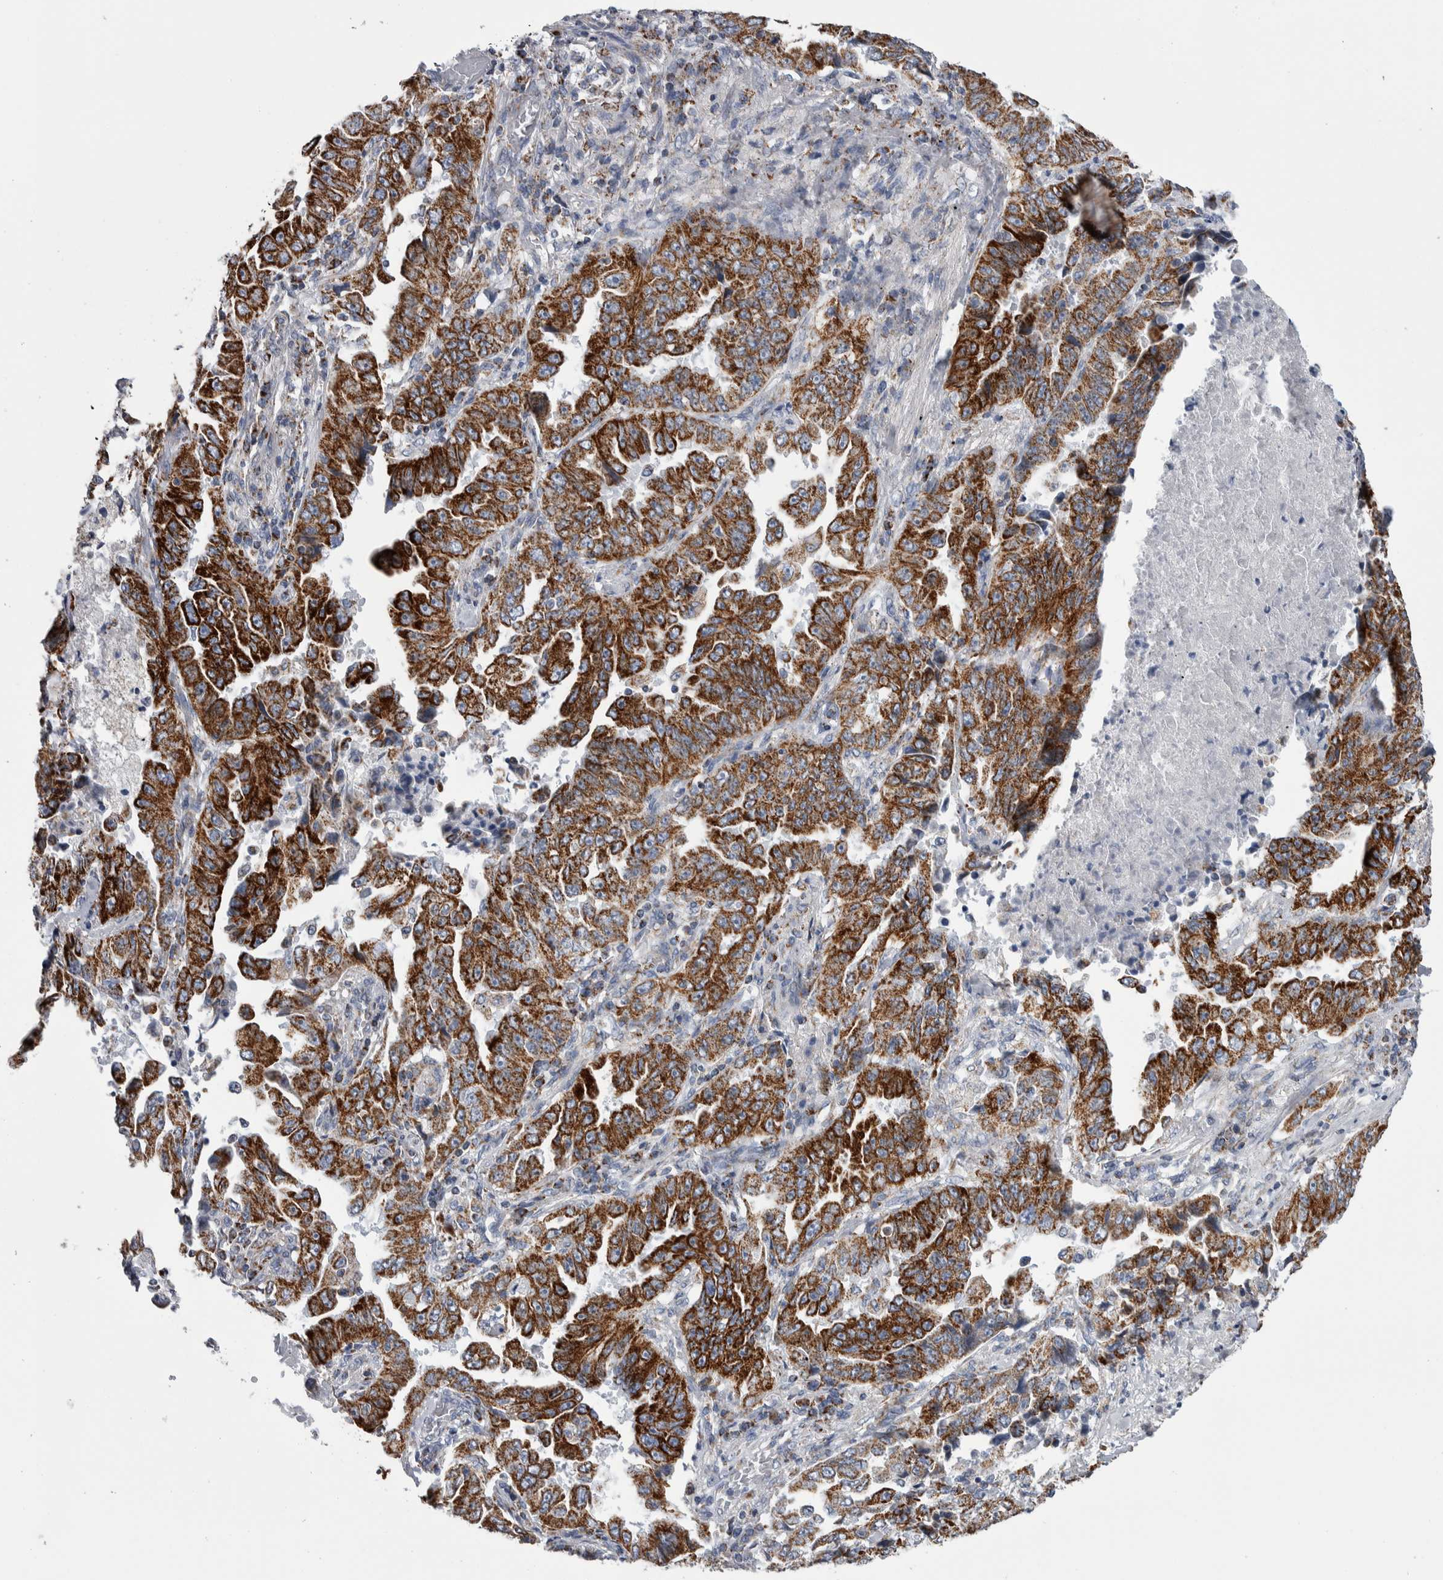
{"staining": {"intensity": "strong", "quantity": ">75%", "location": "cytoplasmic/membranous"}, "tissue": "lung cancer", "cell_type": "Tumor cells", "image_type": "cancer", "snomed": [{"axis": "morphology", "description": "Adenocarcinoma, NOS"}, {"axis": "topography", "description": "Lung"}], "caption": "Immunohistochemistry (IHC) image of neoplastic tissue: human adenocarcinoma (lung) stained using immunohistochemistry displays high levels of strong protein expression localized specifically in the cytoplasmic/membranous of tumor cells, appearing as a cytoplasmic/membranous brown color.", "gene": "ETFA", "patient": {"sex": "female", "age": 51}}